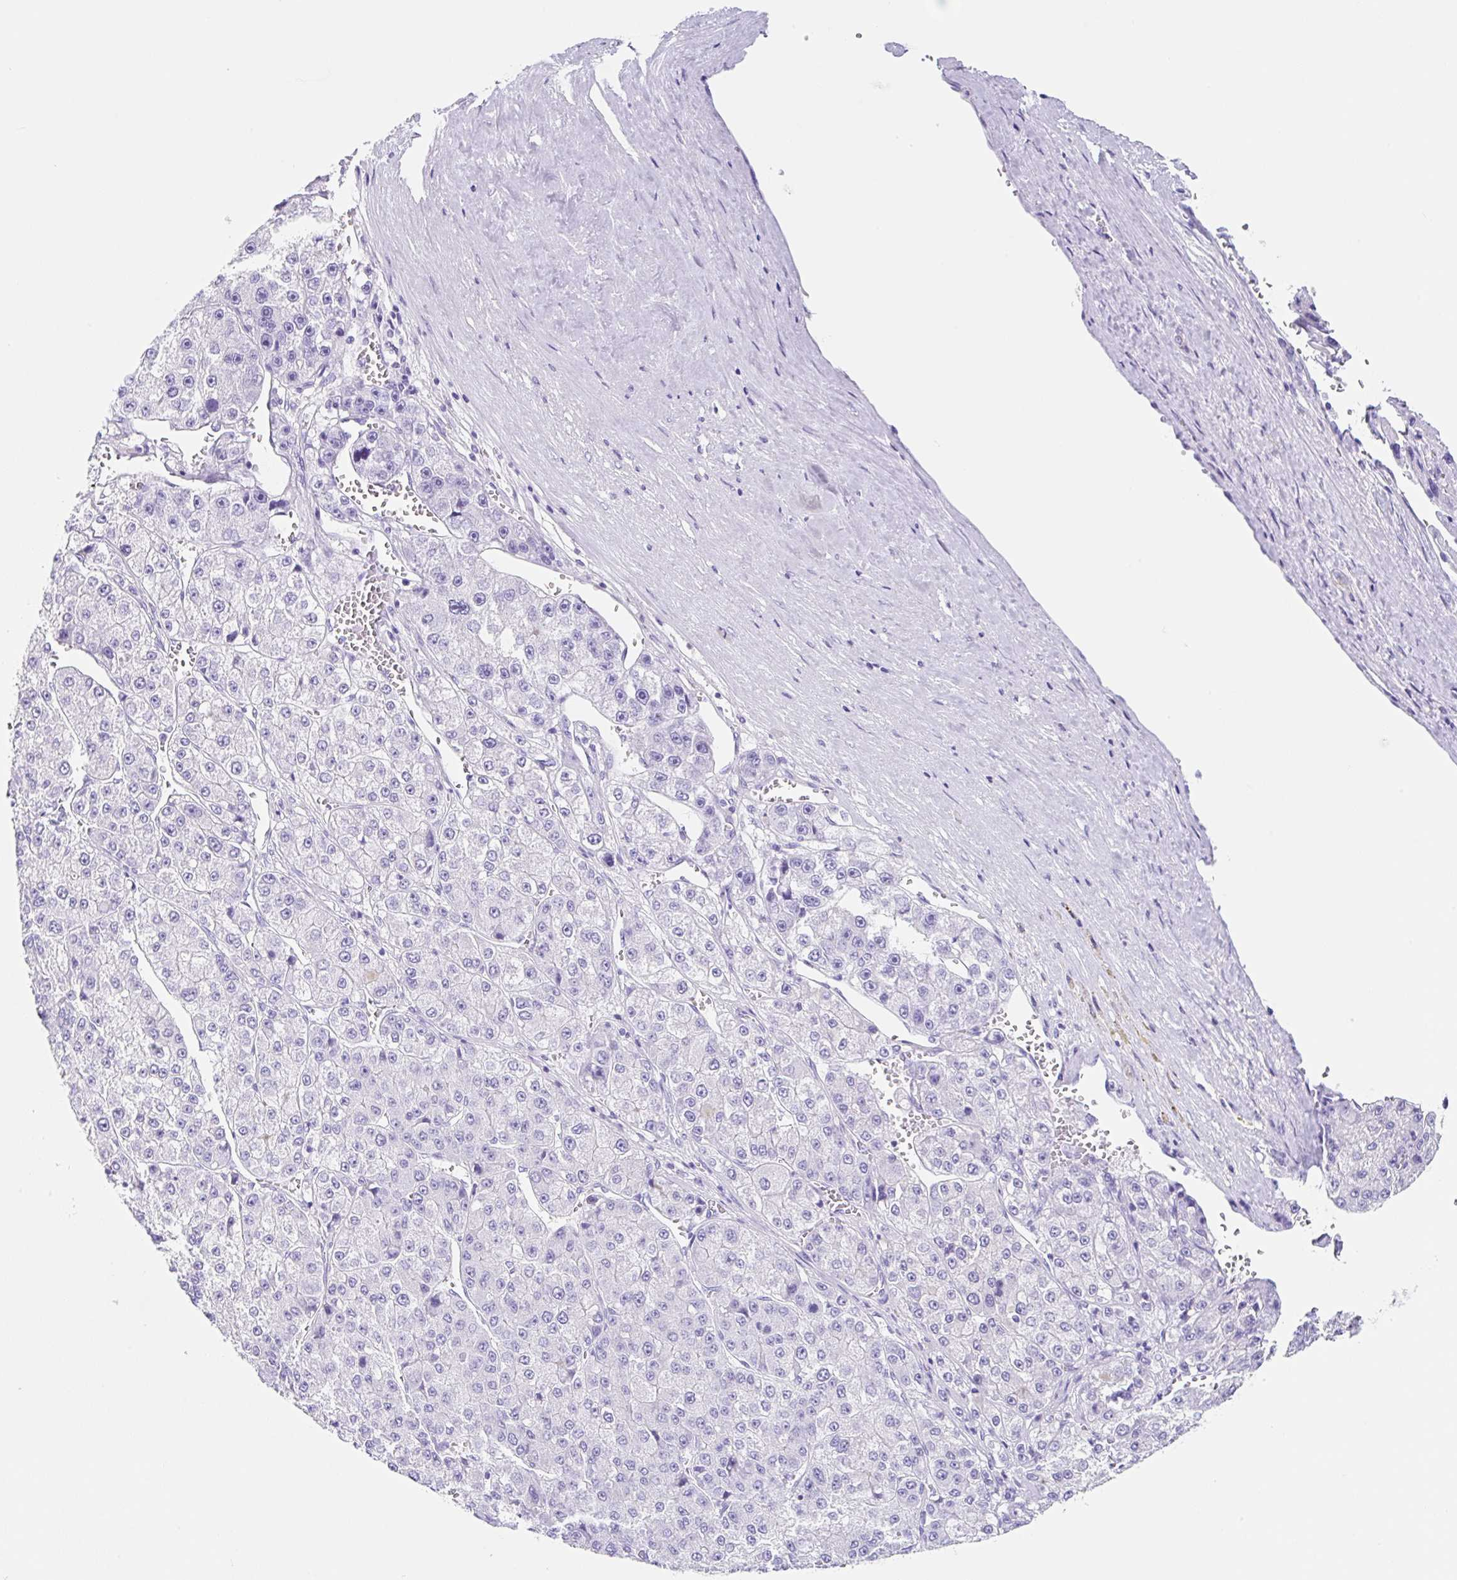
{"staining": {"intensity": "negative", "quantity": "none", "location": "none"}, "tissue": "liver cancer", "cell_type": "Tumor cells", "image_type": "cancer", "snomed": [{"axis": "morphology", "description": "Carcinoma, Hepatocellular, NOS"}, {"axis": "topography", "description": "Liver"}], "caption": "Liver hepatocellular carcinoma stained for a protein using IHC exhibits no positivity tumor cells.", "gene": "CLDND2", "patient": {"sex": "female", "age": 73}}